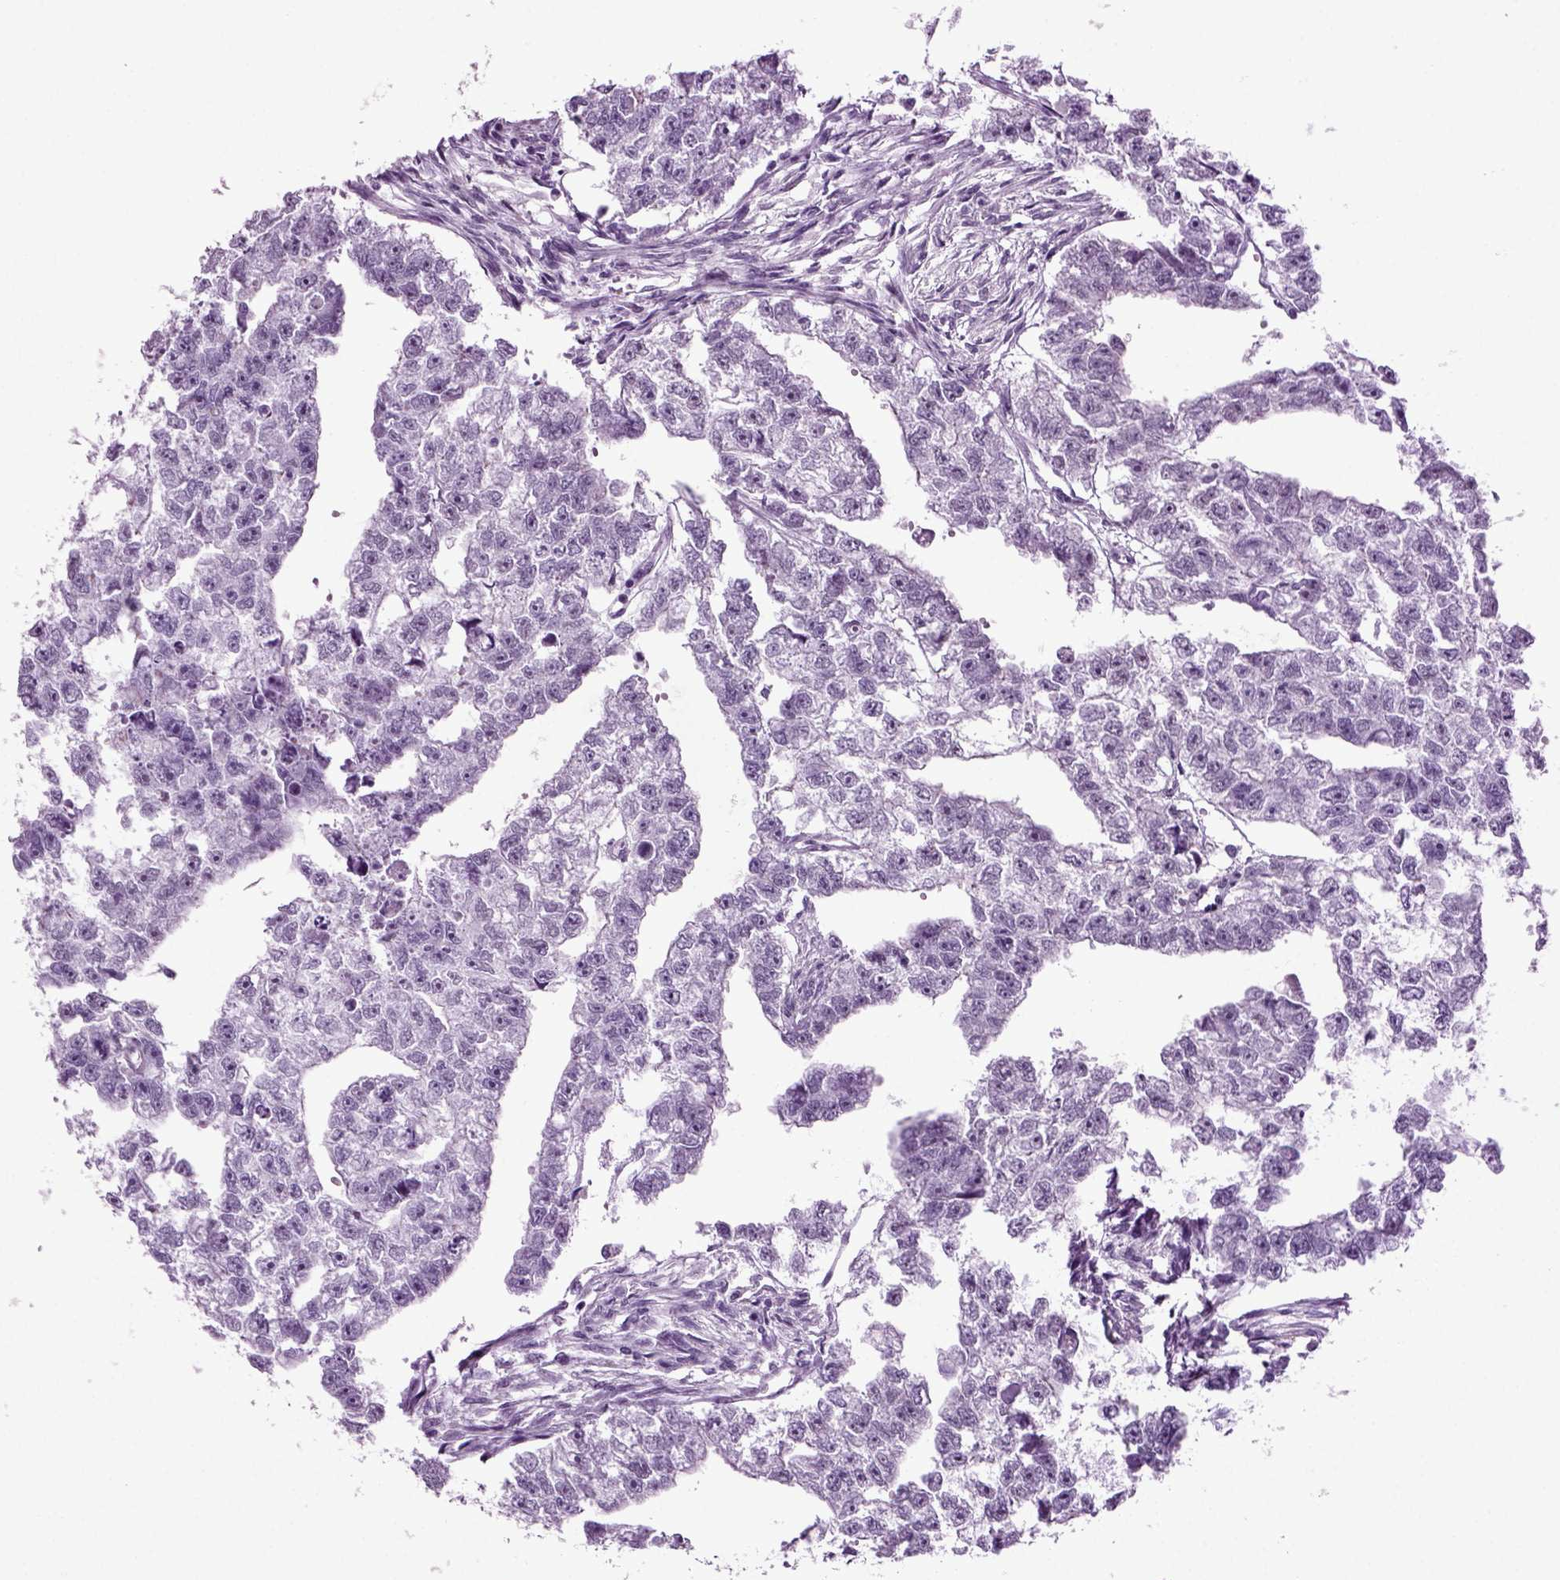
{"staining": {"intensity": "negative", "quantity": "none", "location": "none"}, "tissue": "testis cancer", "cell_type": "Tumor cells", "image_type": "cancer", "snomed": [{"axis": "morphology", "description": "Carcinoma, Embryonal, NOS"}, {"axis": "morphology", "description": "Teratoma, malignant, NOS"}, {"axis": "topography", "description": "Testis"}], "caption": "Immunohistochemistry histopathology image of neoplastic tissue: teratoma (malignant) (testis) stained with DAB reveals no significant protein staining in tumor cells.", "gene": "RFX3", "patient": {"sex": "male", "age": 44}}